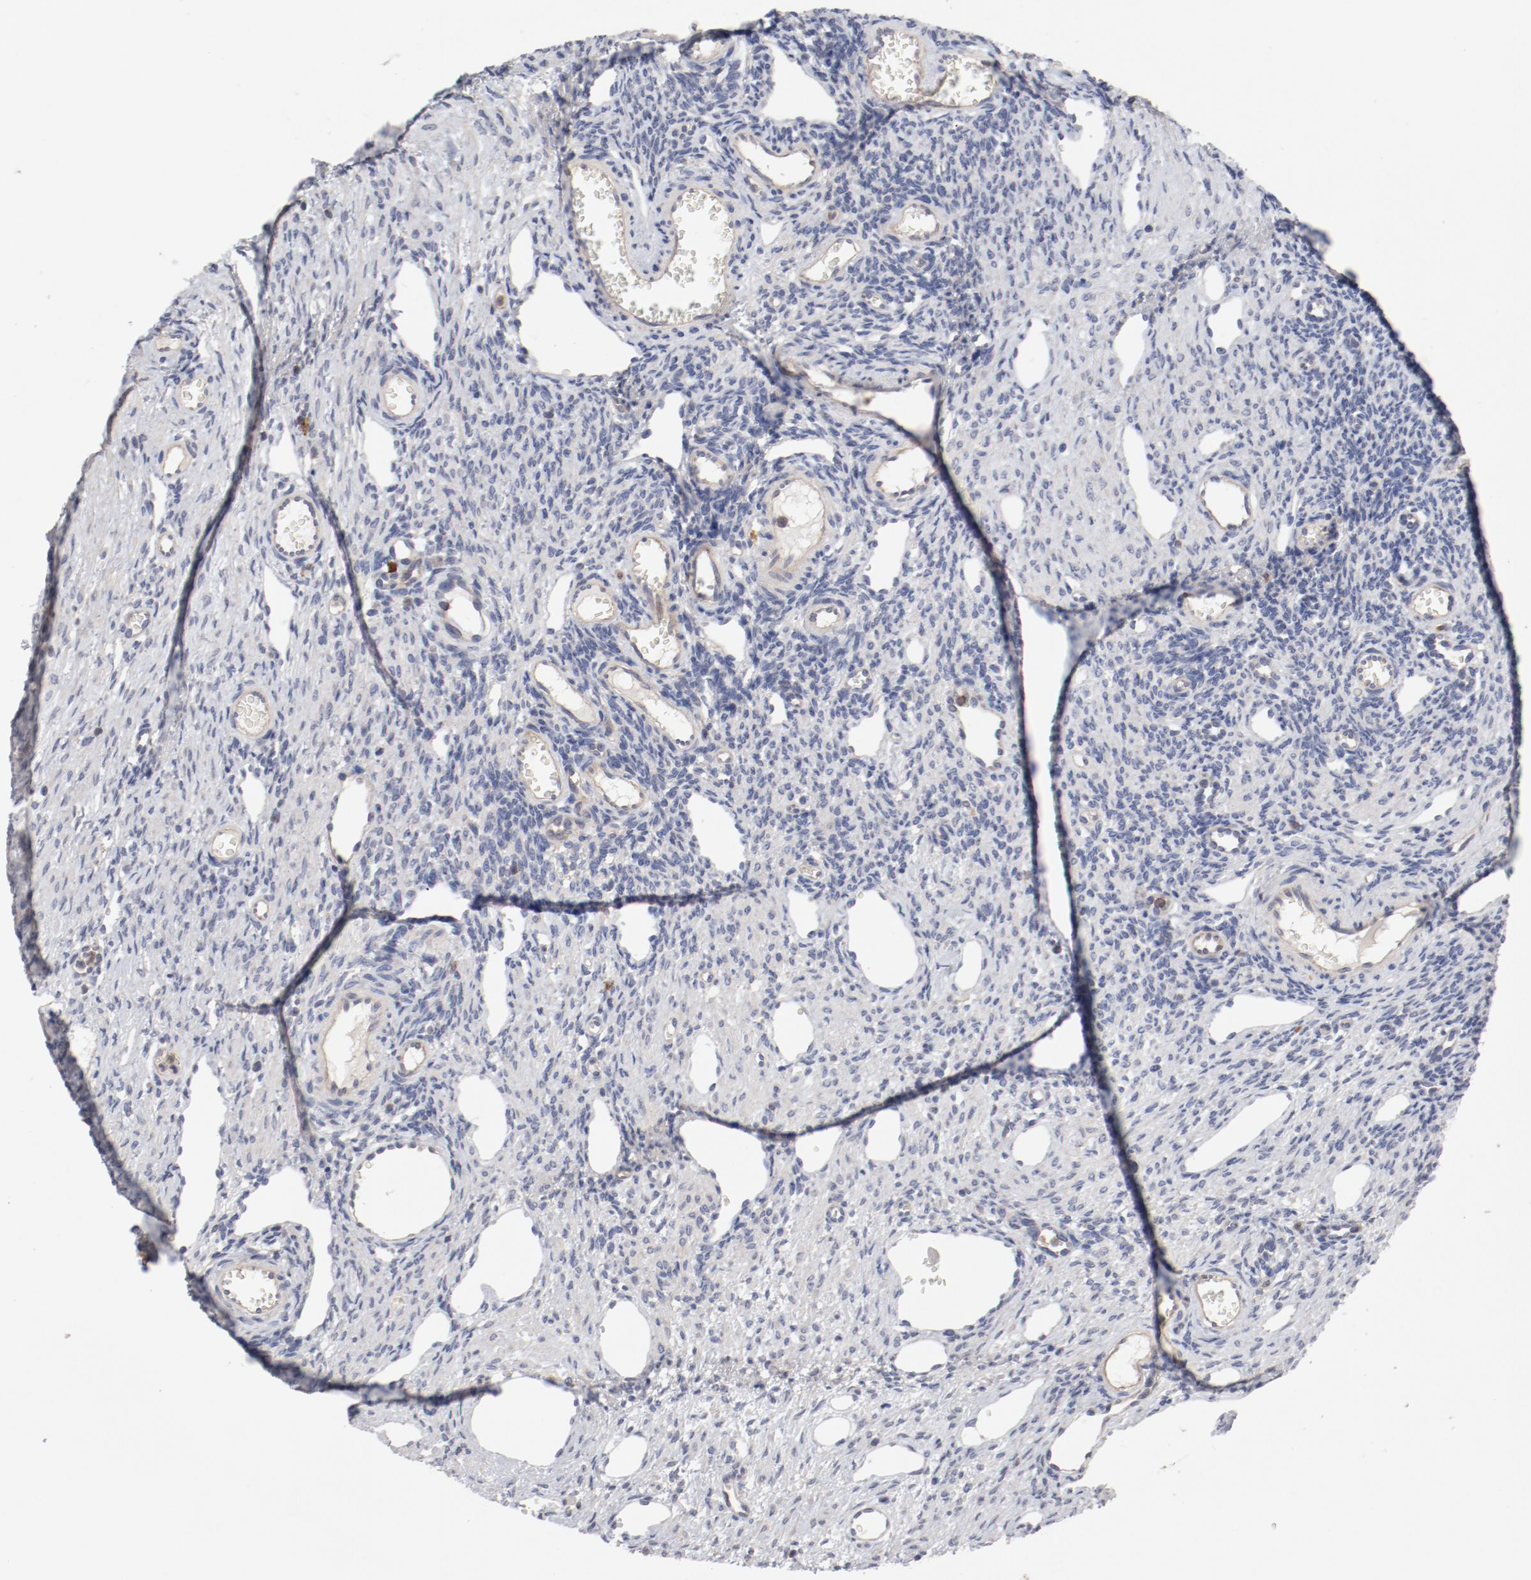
{"staining": {"intensity": "negative", "quantity": "none", "location": "none"}, "tissue": "ovary", "cell_type": "Ovarian stroma cells", "image_type": "normal", "snomed": [{"axis": "morphology", "description": "Normal tissue, NOS"}, {"axis": "topography", "description": "Ovary"}], "caption": "IHC histopathology image of unremarkable ovary: human ovary stained with DAB (3,3'-diaminobenzidine) demonstrates no significant protein positivity in ovarian stroma cells.", "gene": "CBL", "patient": {"sex": "female", "age": 33}}